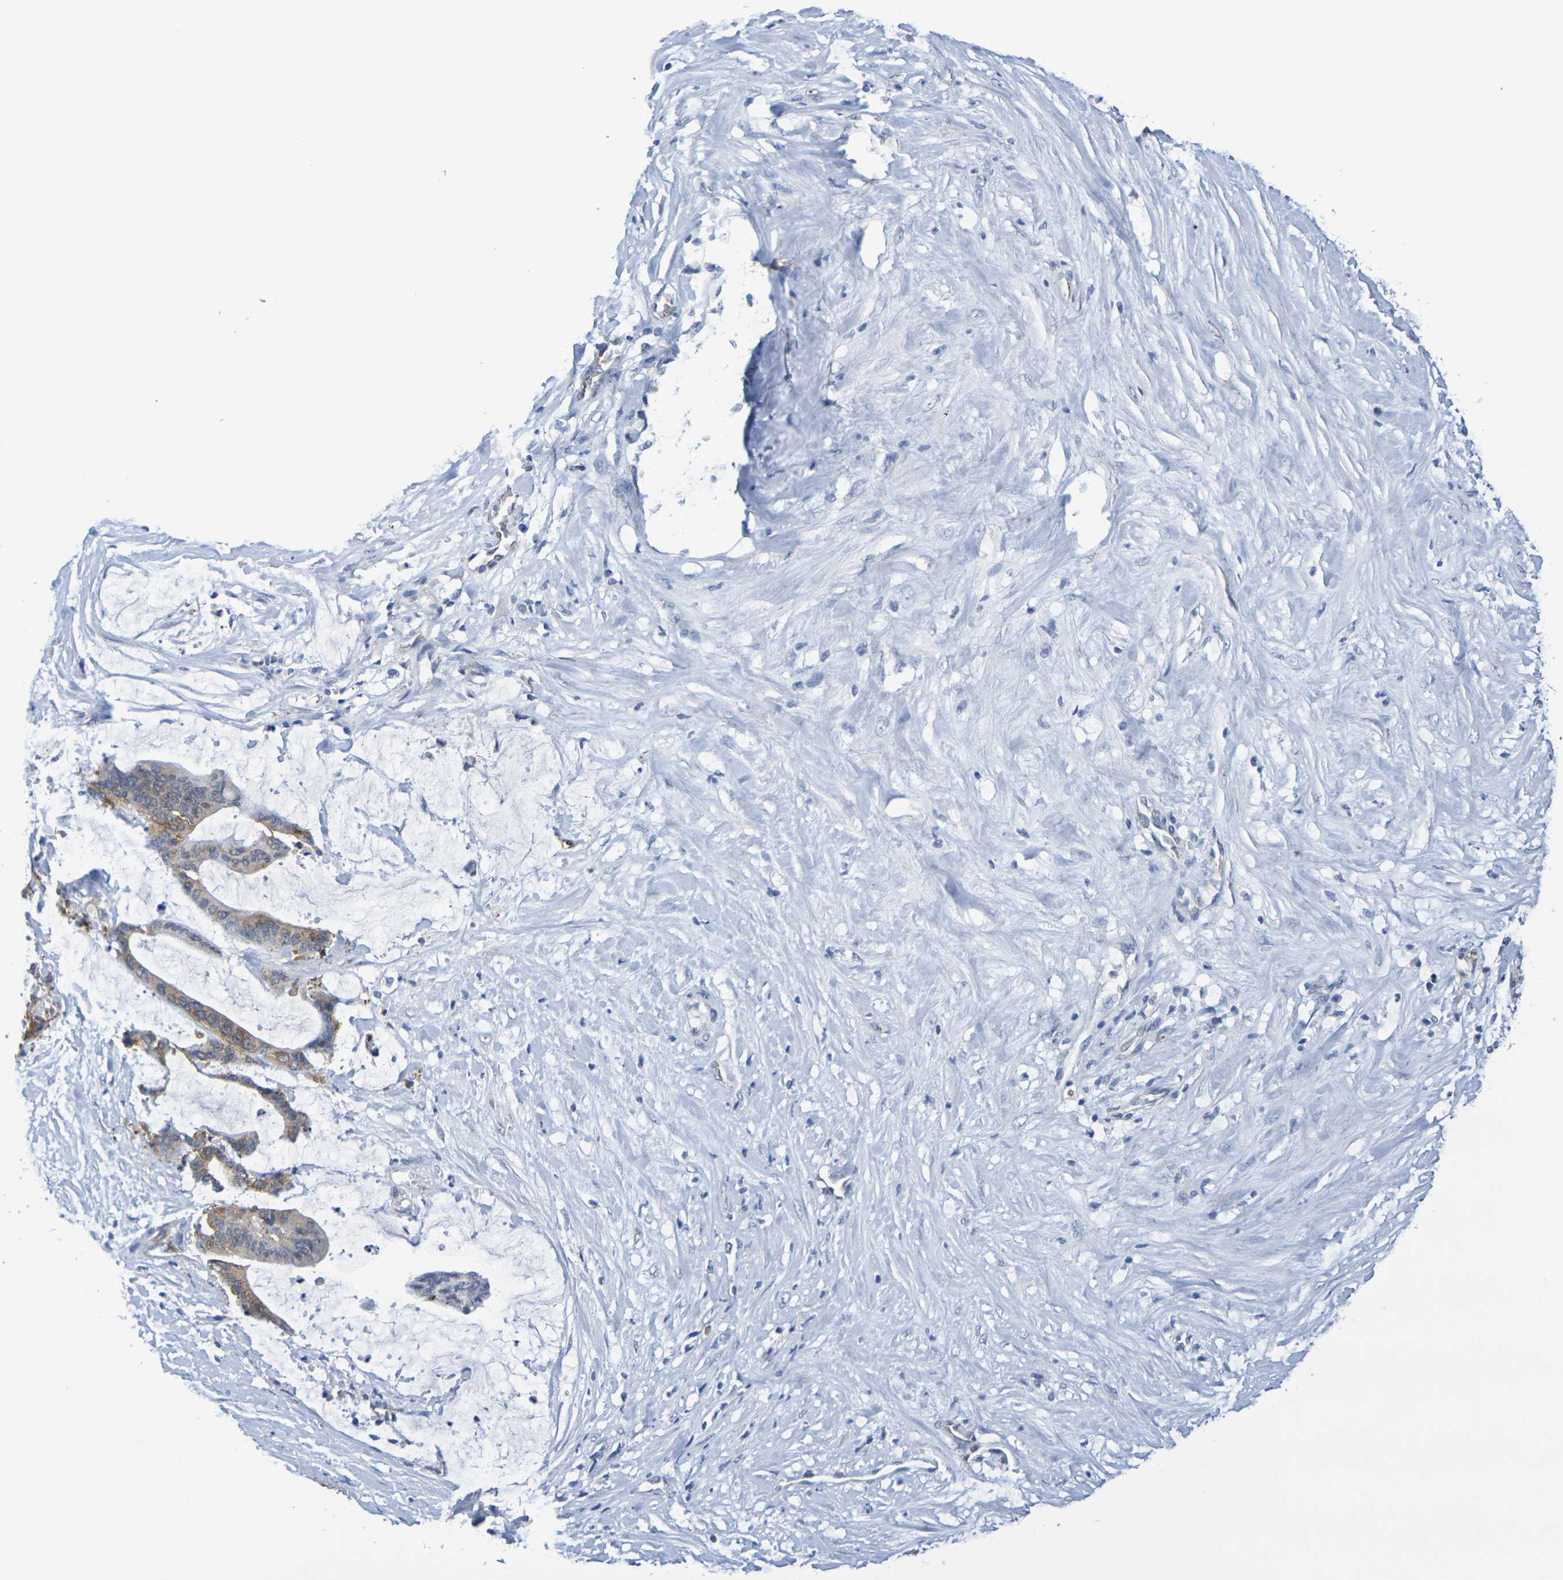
{"staining": {"intensity": "moderate", "quantity": "25%-75%", "location": "cytoplasmic/membranous"}, "tissue": "liver cancer", "cell_type": "Tumor cells", "image_type": "cancer", "snomed": [{"axis": "morphology", "description": "Cholangiocarcinoma"}, {"axis": "topography", "description": "Liver"}], "caption": "This histopathology image exhibits IHC staining of human liver cancer (cholangiocarcinoma), with medium moderate cytoplasmic/membranous expression in approximately 25%-75% of tumor cells.", "gene": "CHRNB1", "patient": {"sex": "female", "age": 73}}